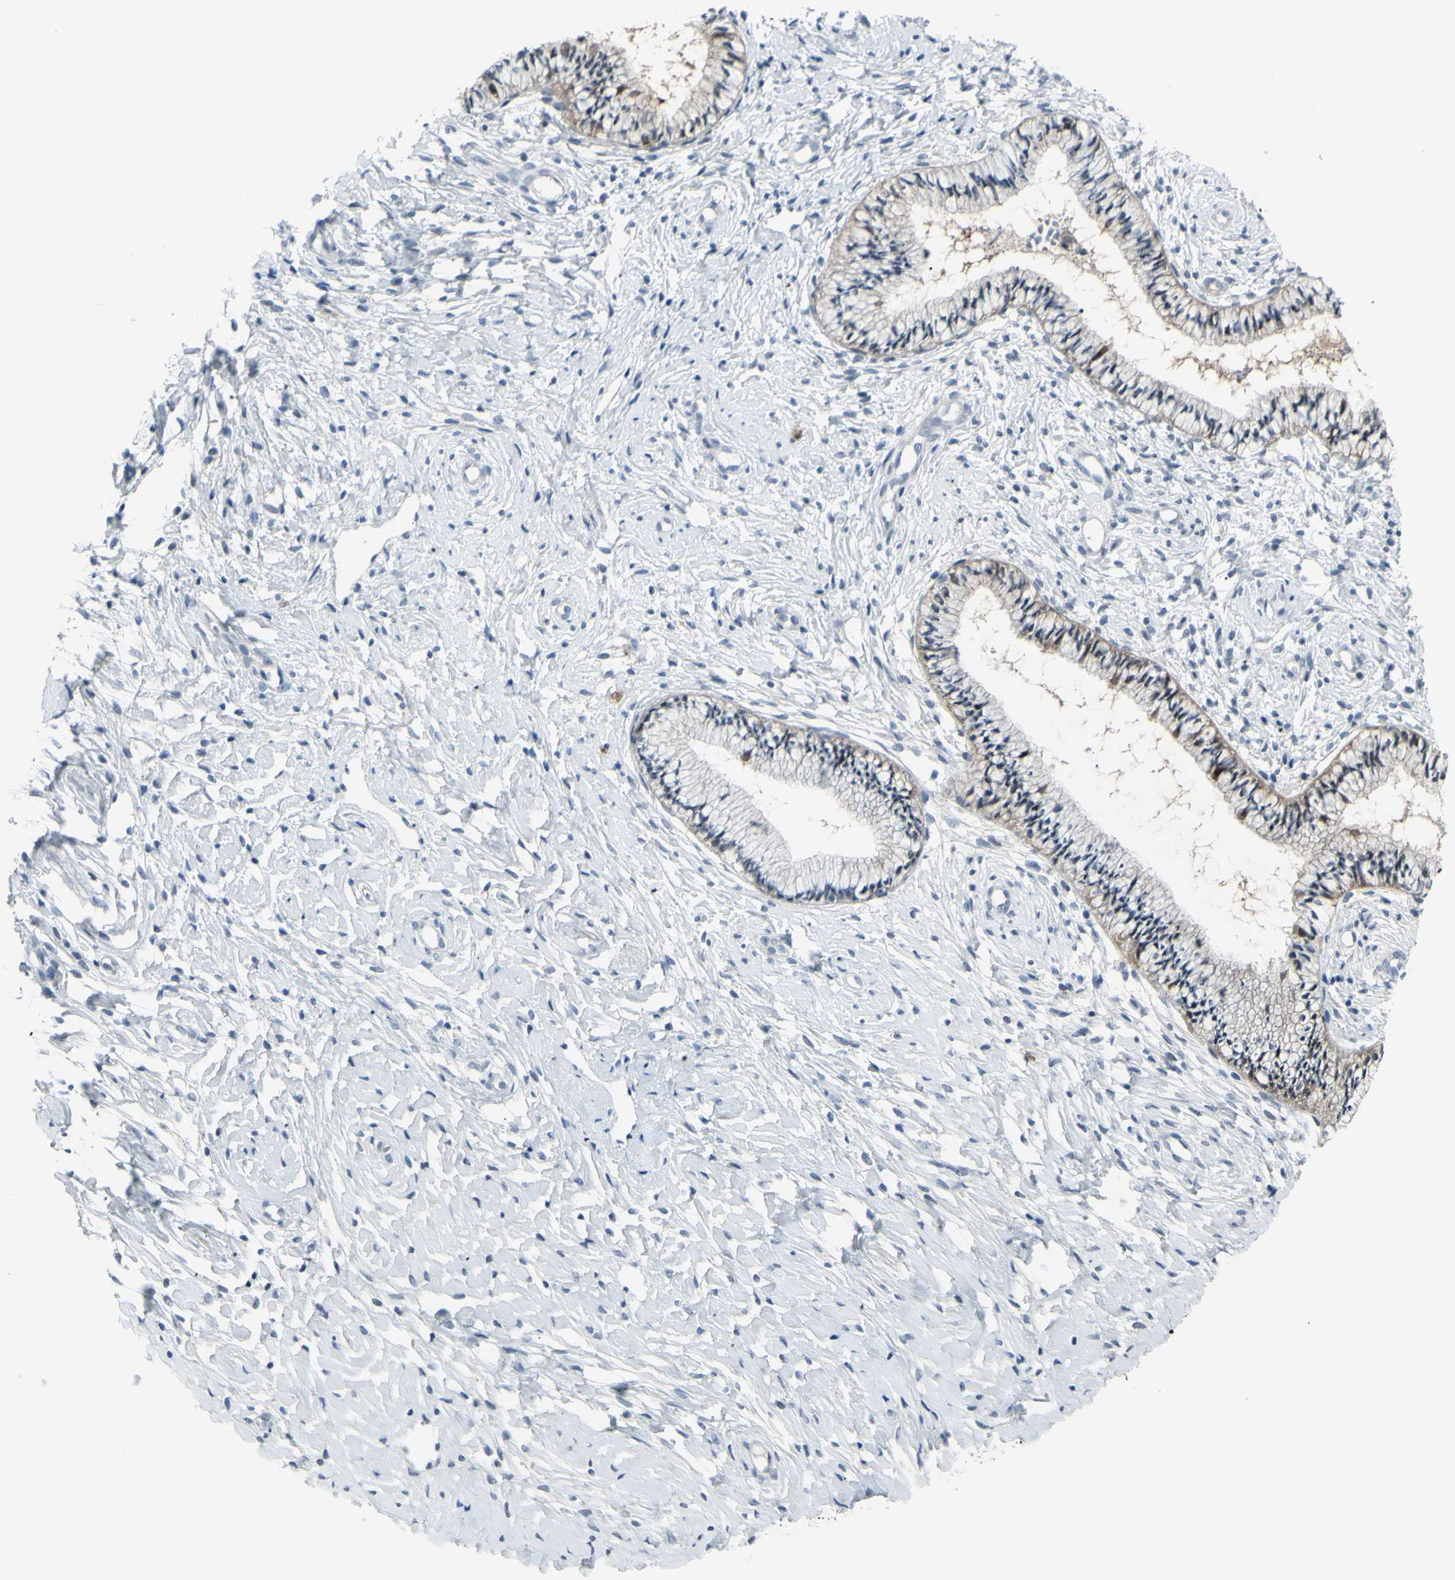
{"staining": {"intensity": "moderate", "quantity": ">75%", "location": "cytoplasmic/membranous"}, "tissue": "cervix", "cell_type": "Glandular cells", "image_type": "normal", "snomed": [{"axis": "morphology", "description": "Normal tissue, NOS"}, {"axis": "topography", "description": "Cervix"}], "caption": "High-magnification brightfield microscopy of normal cervix stained with DAB (3,3'-diaminobenzidine) (brown) and counterstained with hematoxylin (blue). glandular cells exhibit moderate cytoplasmic/membranous staining is identified in about>75% of cells.", "gene": "ETNK1", "patient": {"sex": "female", "age": 46}}